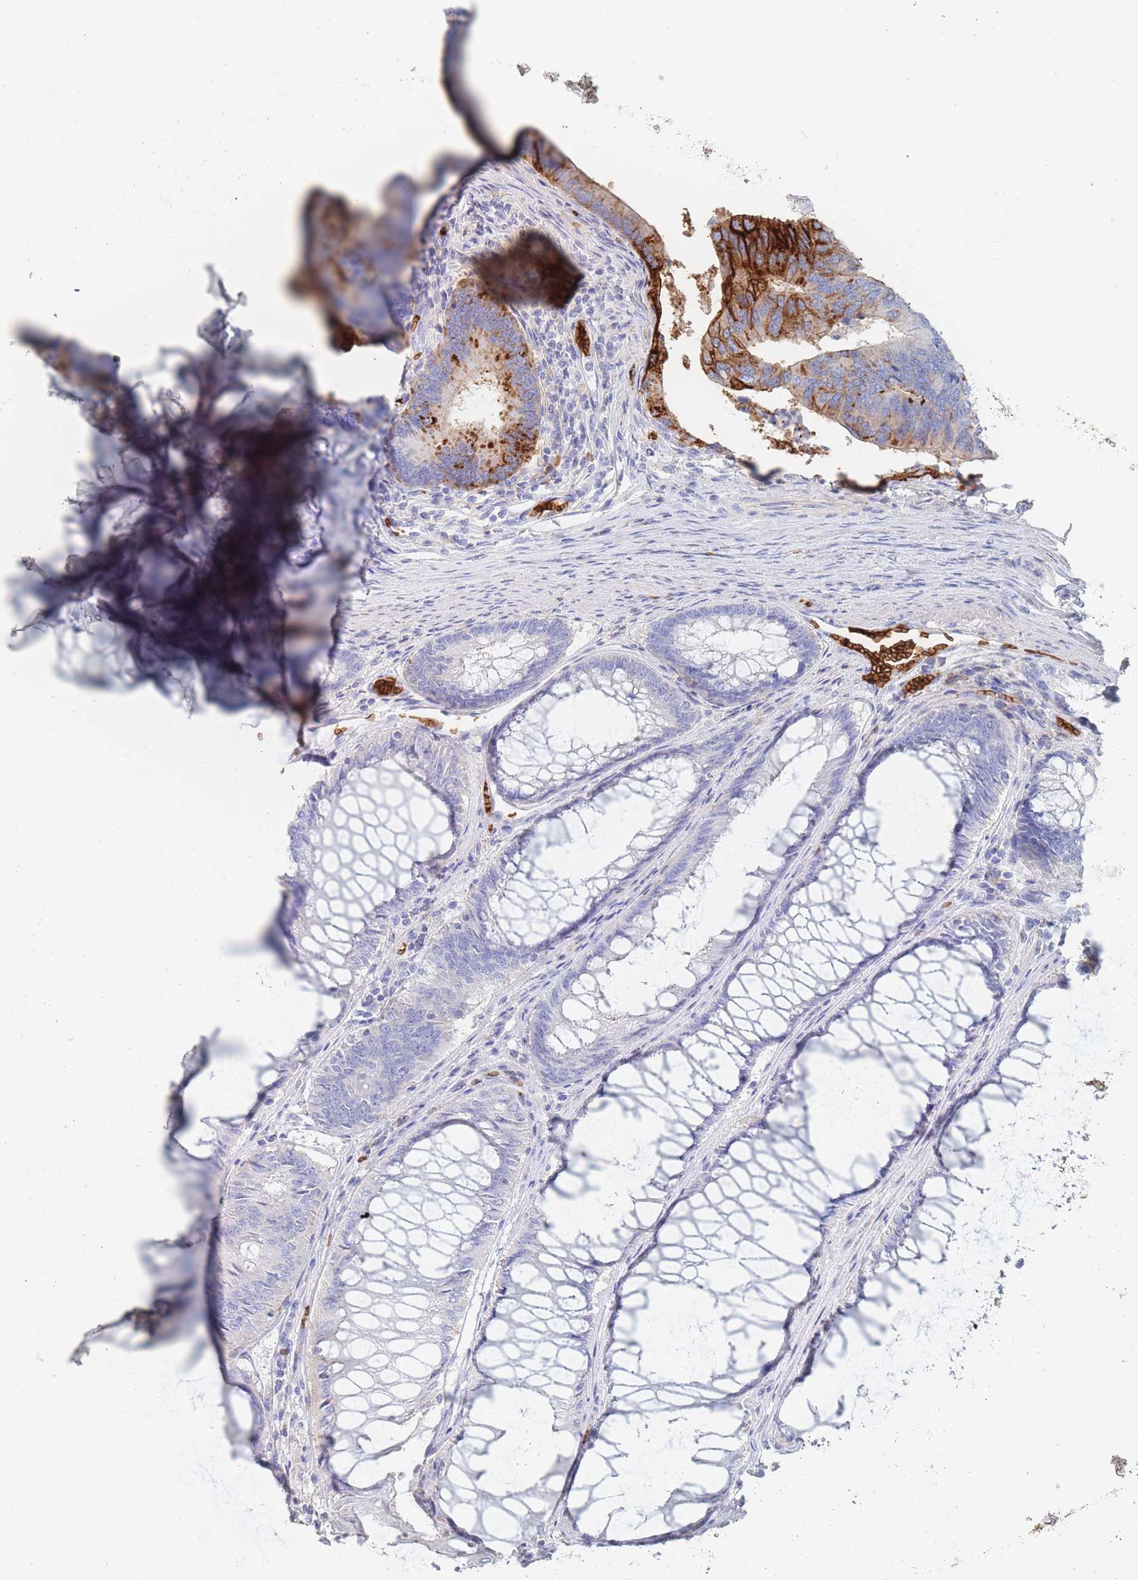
{"staining": {"intensity": "strong", "quantity": "25%-75%", "location": "cytoplasmic/membranous"}, "tissue": "colorectal cancer", "cell_type": "Tumor cells", "image_type": "cancer", "snomed": [{"axis": "morphology", "description": "Adenocarcinoma, NOS"}, {"axis": "topography", "description": "Colon"}], "caption": "This photomicrograph shows immunohistochemistry (IHC) staining of colorectal cancer (adenocarcinoma), with high strong cytoplasmic/membranous positivity in about 25%-75% of tumor cells.", "gene": "SLC2A1", "patient": {"sex": "female", "age": 67}}